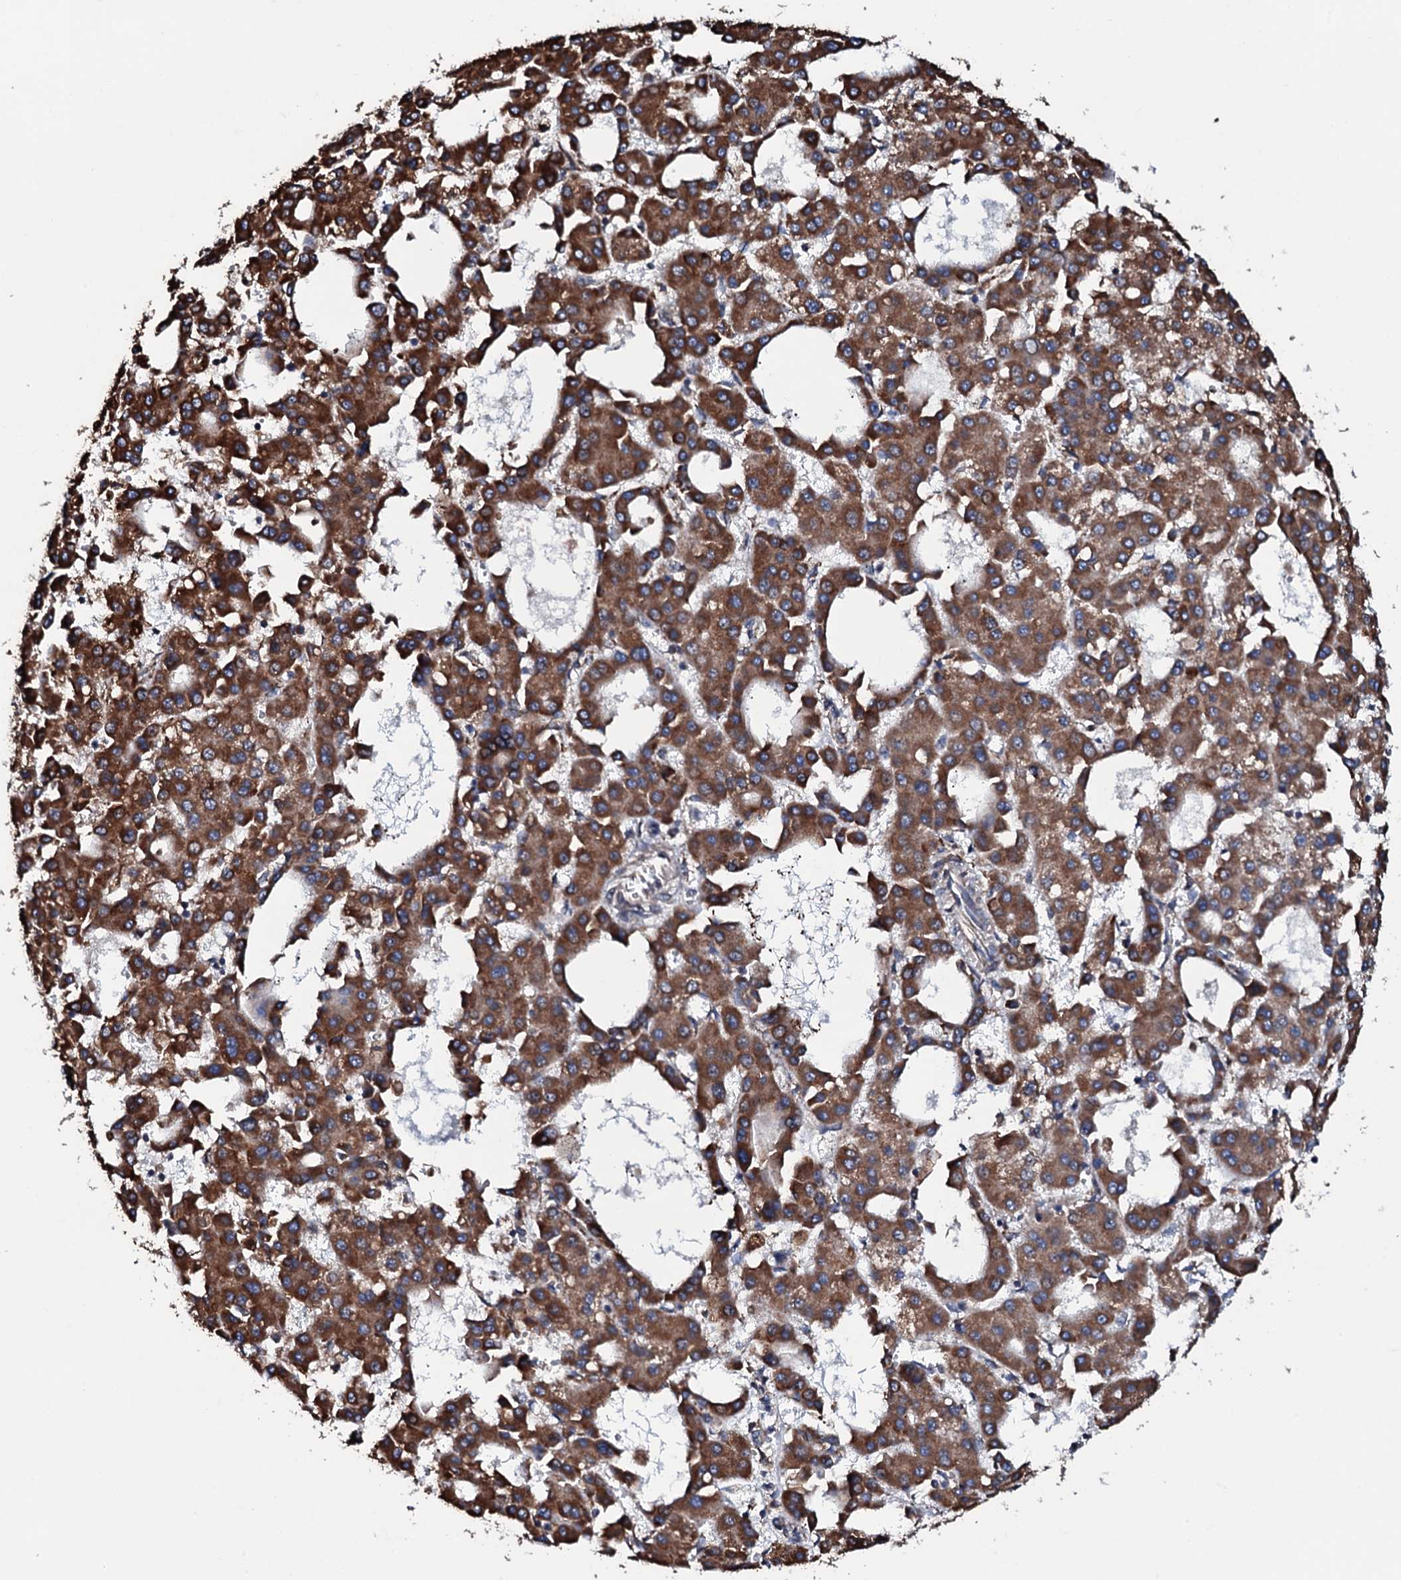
{"staining": {"intensity": "strong", "quantity": ">75%", "location": "cytoplasmic/membranous"}, "tissue": "liver cancer", "cell_type": "Tumor cells", "image_type": "cancer", "snomed": [{"axis": "morphology", "description": "Carcinoma, Hepatocellular, NOS"}, {"axis": "topography", "description": "Liver"}], "caption": "Tumor cells display high levels of strong cytoplasmic/membranous expression in about >75% of cells in liver cancer.", "gene": "RAB12", "patient": {"sex": "male", "age": 47}}